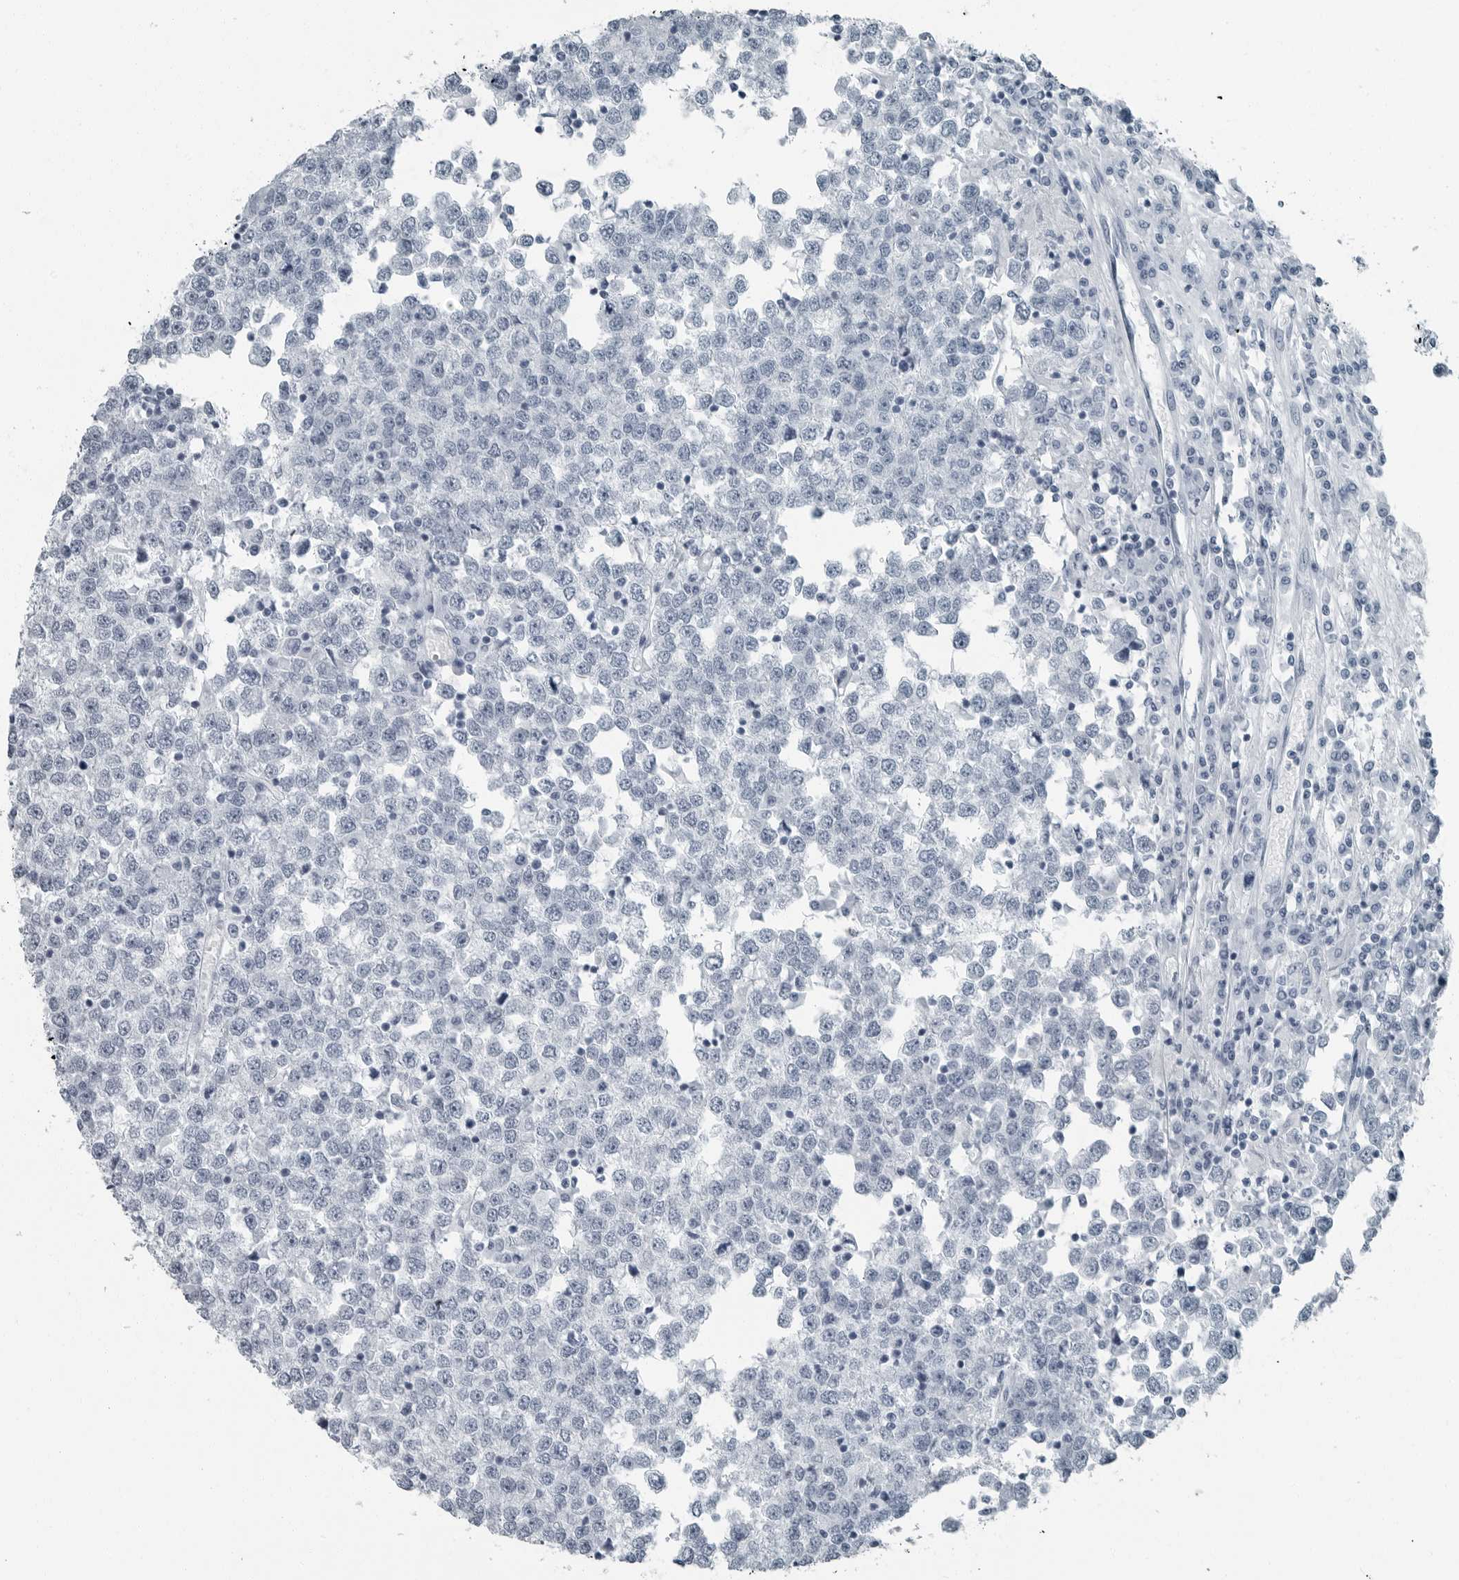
{"staining": {"intensity": "negative", "quantity": "none", "location": "none"}, "tissue": "testis cancer", "cell_type": "Tumor cells", "image_type": "cancer", "snomed": [{"axis": "morphology", "description": "Seminoma, NOS"}, {"axis": "topography", "description": "Testis"}], "caption": "A histopathology image of seminoma (testis) stained for a protein exhibits no brown staining in tumor cells.", "gene": "FABP6", "patient": {"sex": "male", "age": 65}}